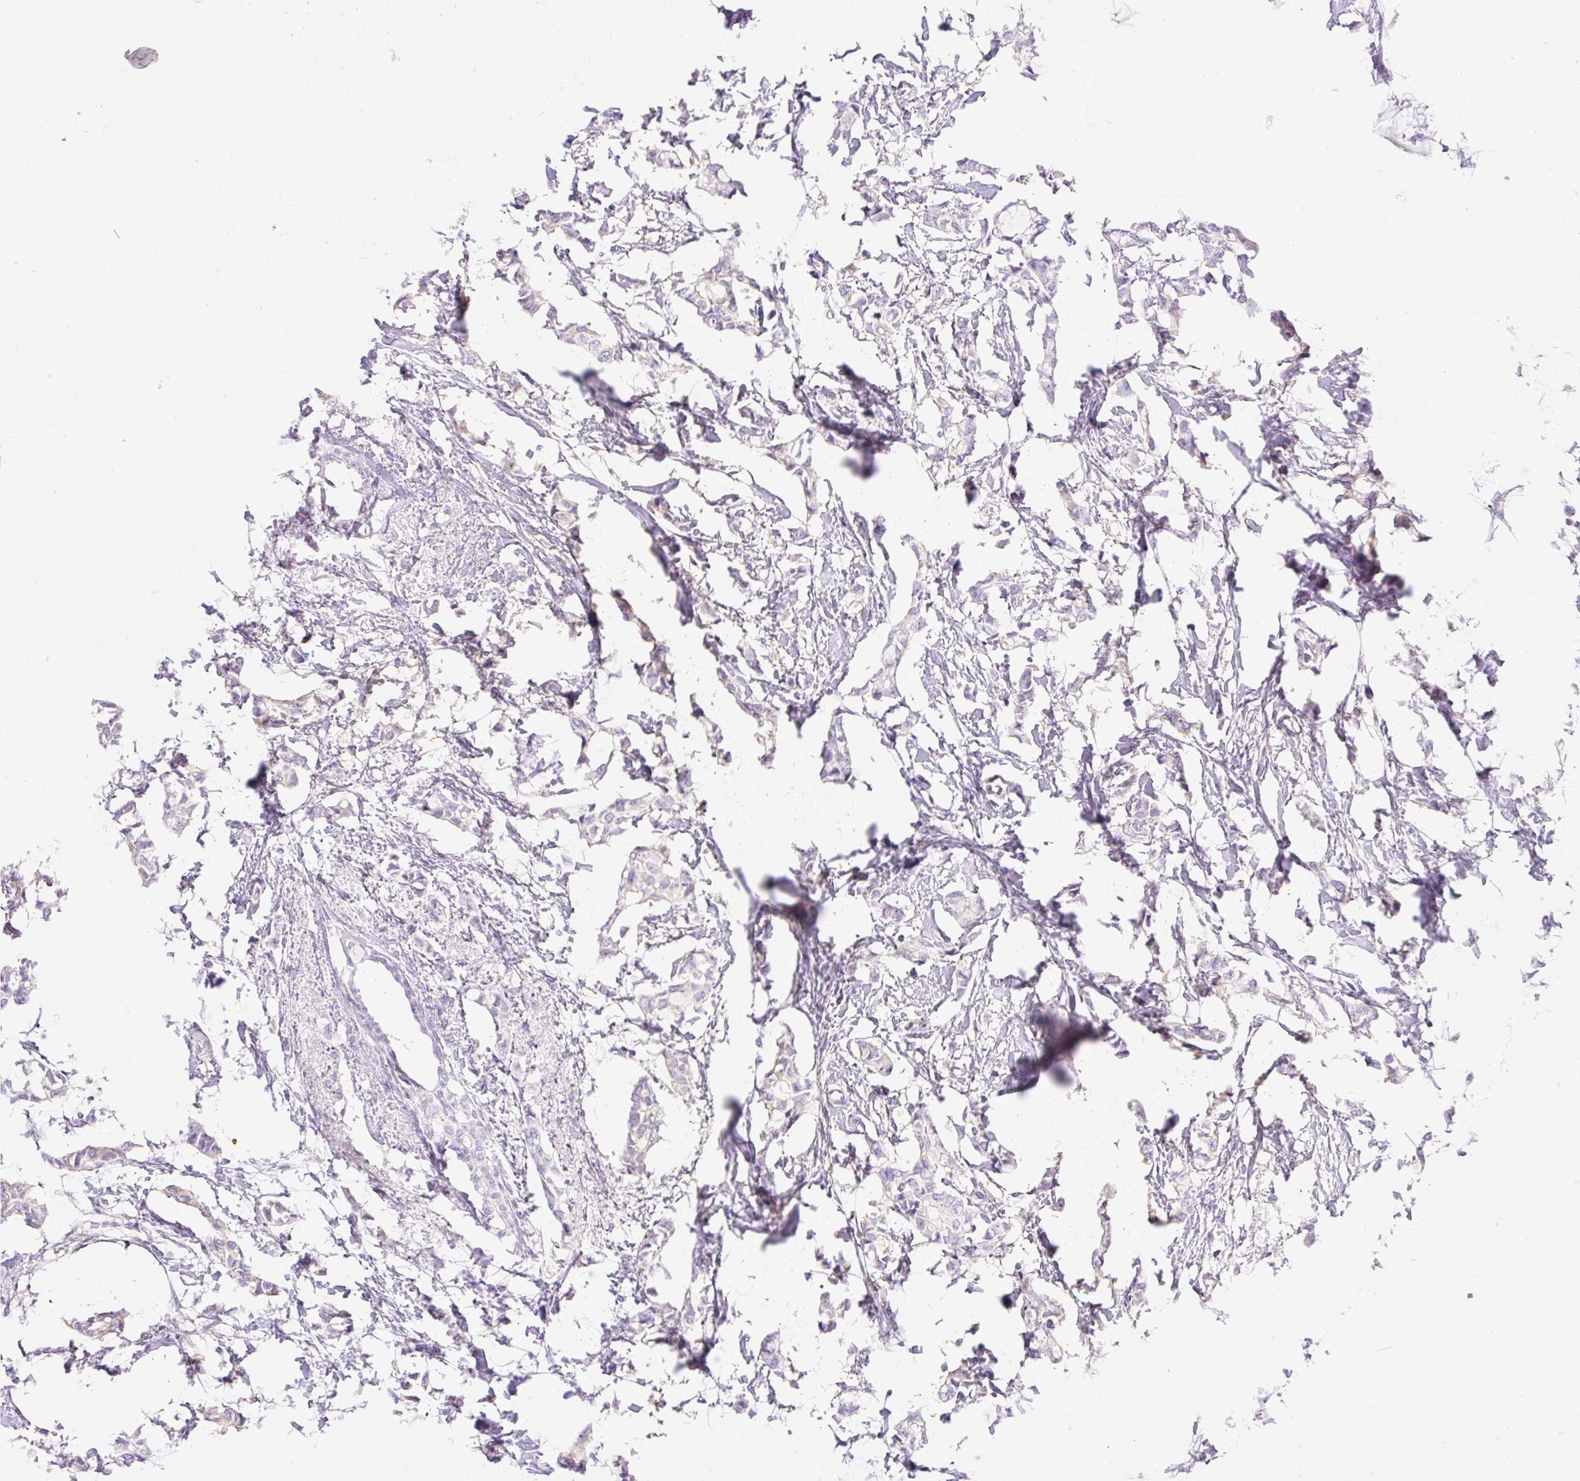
{"staining": {"intensity": "negative", "quantity": "none", "location": "none"}, "tissue": "breast cancer", "cell_type": "Tumor cells", "image_type": "cancer", "snomed": [{"axis": "morphology", "description": "Duct carcinoma"}, {"axis": "topography", "description": "Breast"}], "caption": "Breast cancer (invasive ductal carcinoma) was stained to show a protein in brown. There is no significant positivity in tumor cells.", "gene": "CDX1", "patient": {"sex": "female", "age": 73}}